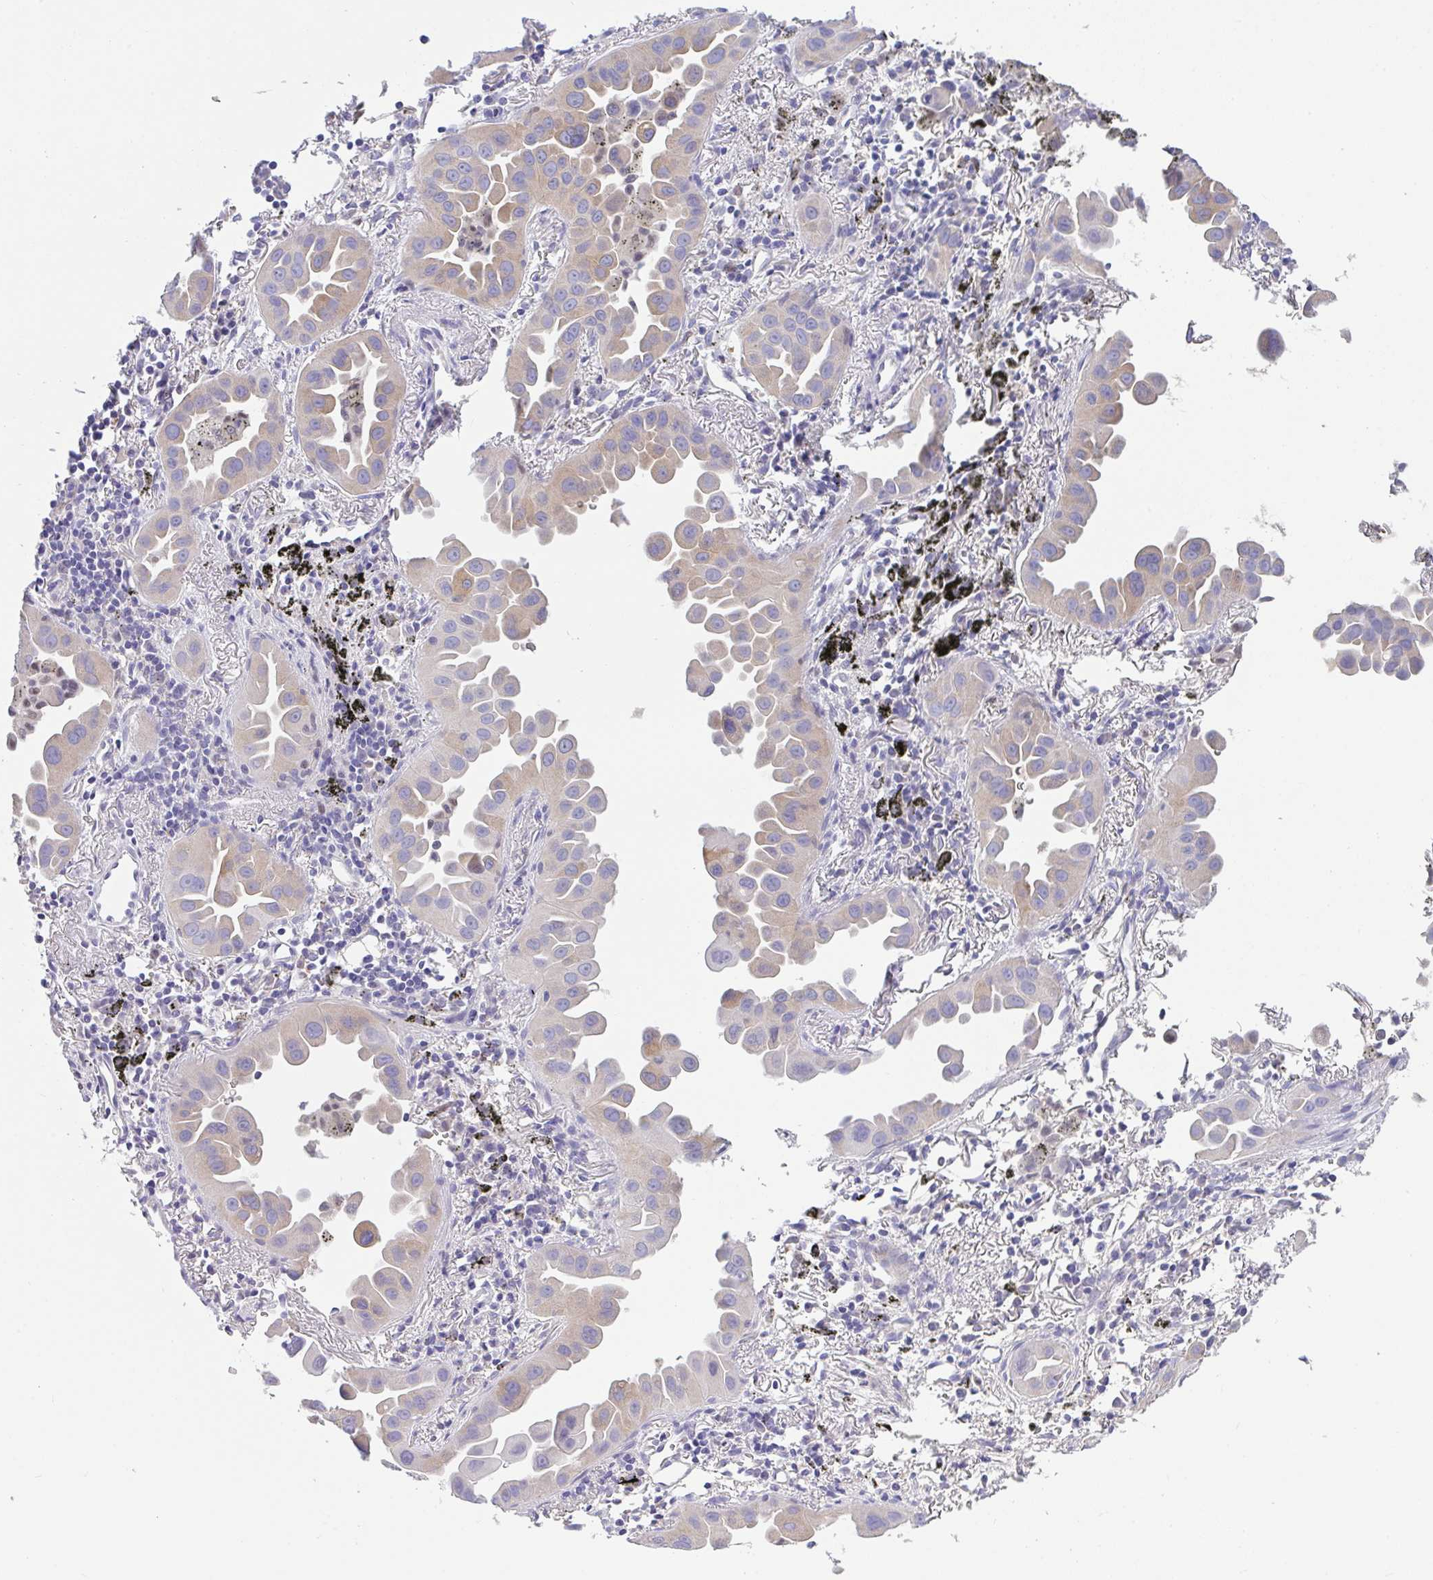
{"staining": {"intensity": "weak", "quantity": "25%-75%", "location": "cytoplasmic/membranous"}, "tissue": "lung cancer", "cell_type": "Tumor cells", "image_type": "cancer", "snomed": [{"axis": "morphology", "description": "Adenocarcinoma, NOS"}, {"axis": "topography", "description": "Lung"}], "caption": "High-power microscopy captured an IHC photomicrograph of lung cancer (adenocarcinoma), revealing weak cytoplasmic/membranous staining in approximately 25%-75% of tumor cells.", "gene": "CA10", "patient": {"sex": "male", "age": 68}}